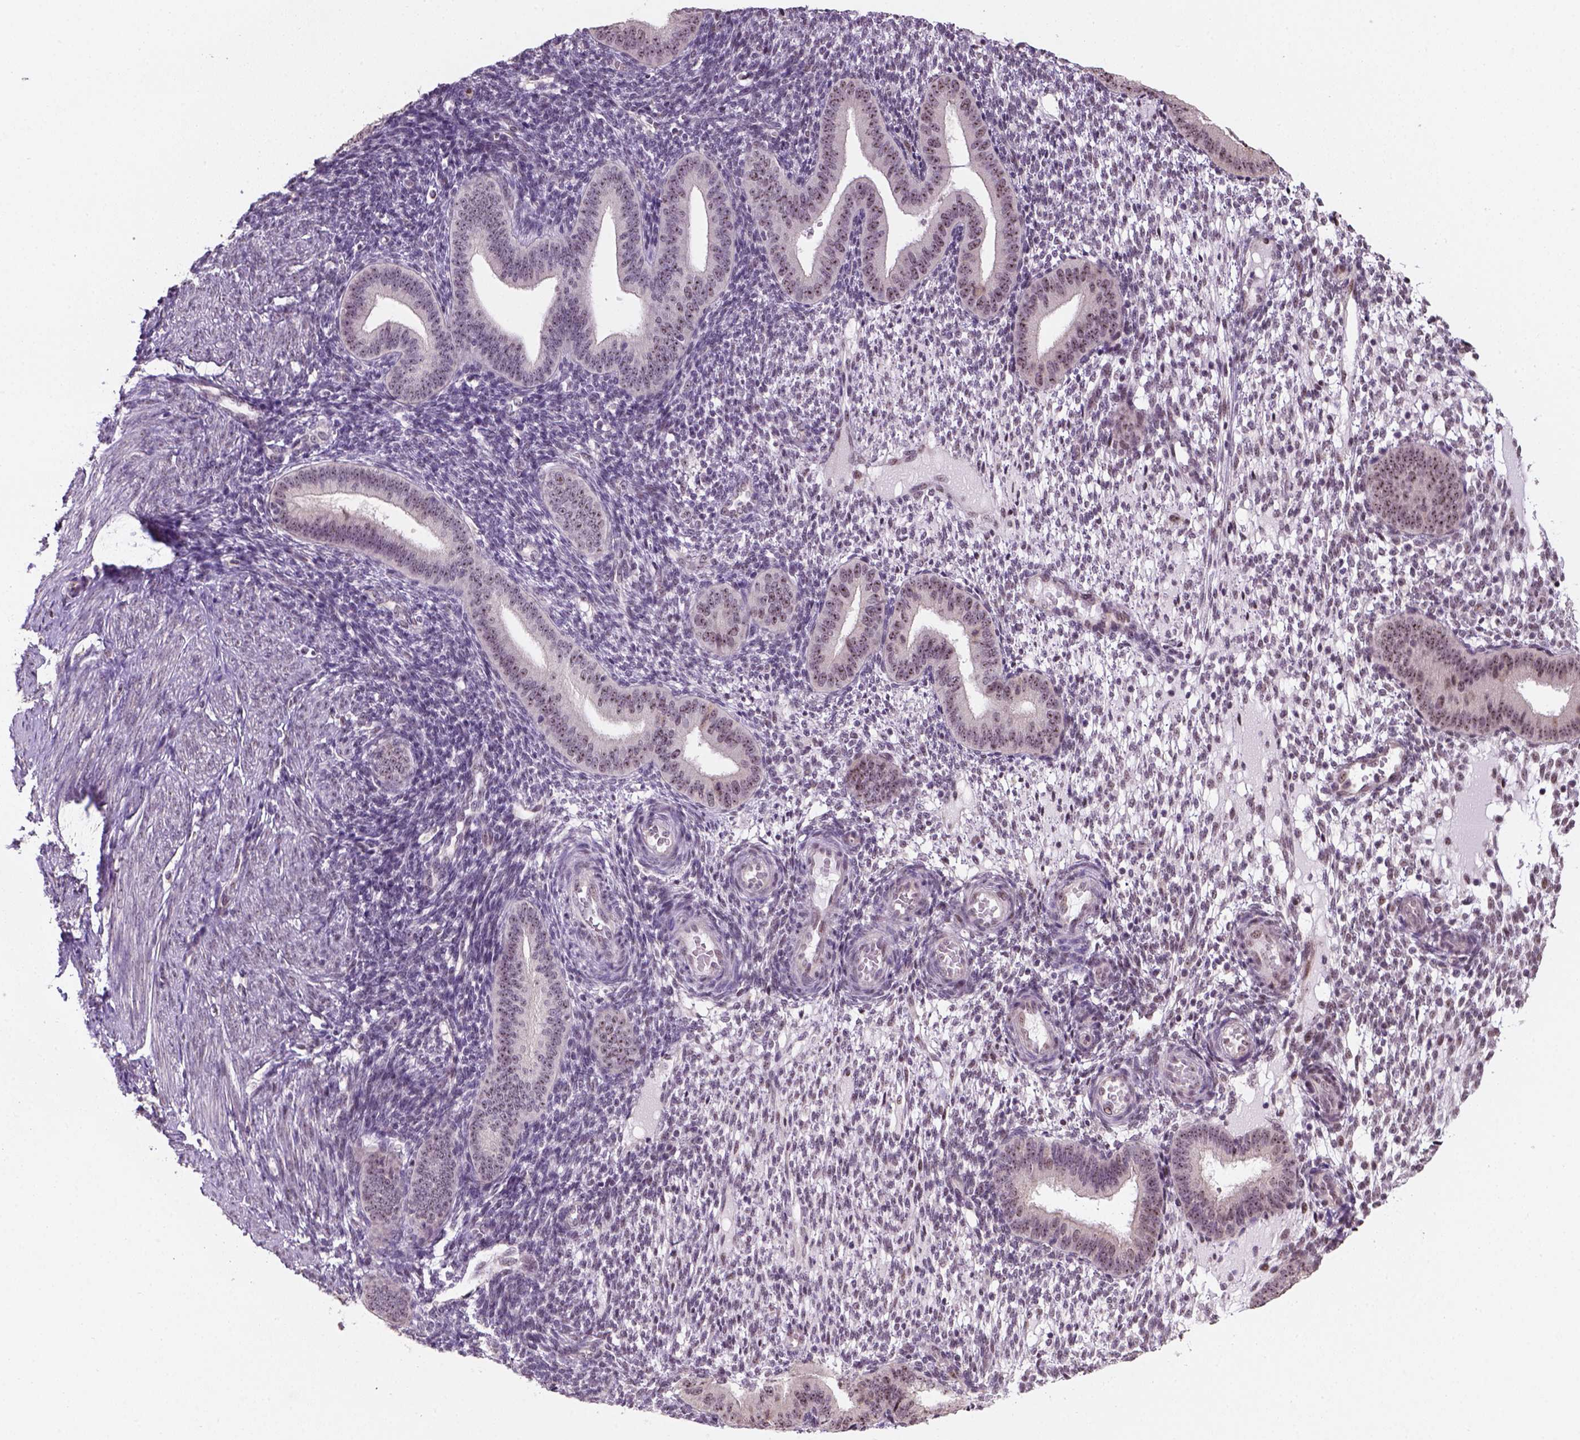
{"staining": {"intensity": "negative", "quantity": "none", "location": "none"}, "tissue": "endometrium", "cell_type": "Cells in endometrial stroma", "image_type": "normal", "snomed": [{"axis": "morphology", "description": "Normal tissue, NOS"}, {"axis": "topography", "description": "Endometrium"}], "caption": "IHC image of benign endometrium stained for a protein (brown), which shows no expression in cells in endometrial stroma.", "gene": "DDX50", "patient": {"sex": "female", "age": 40}}